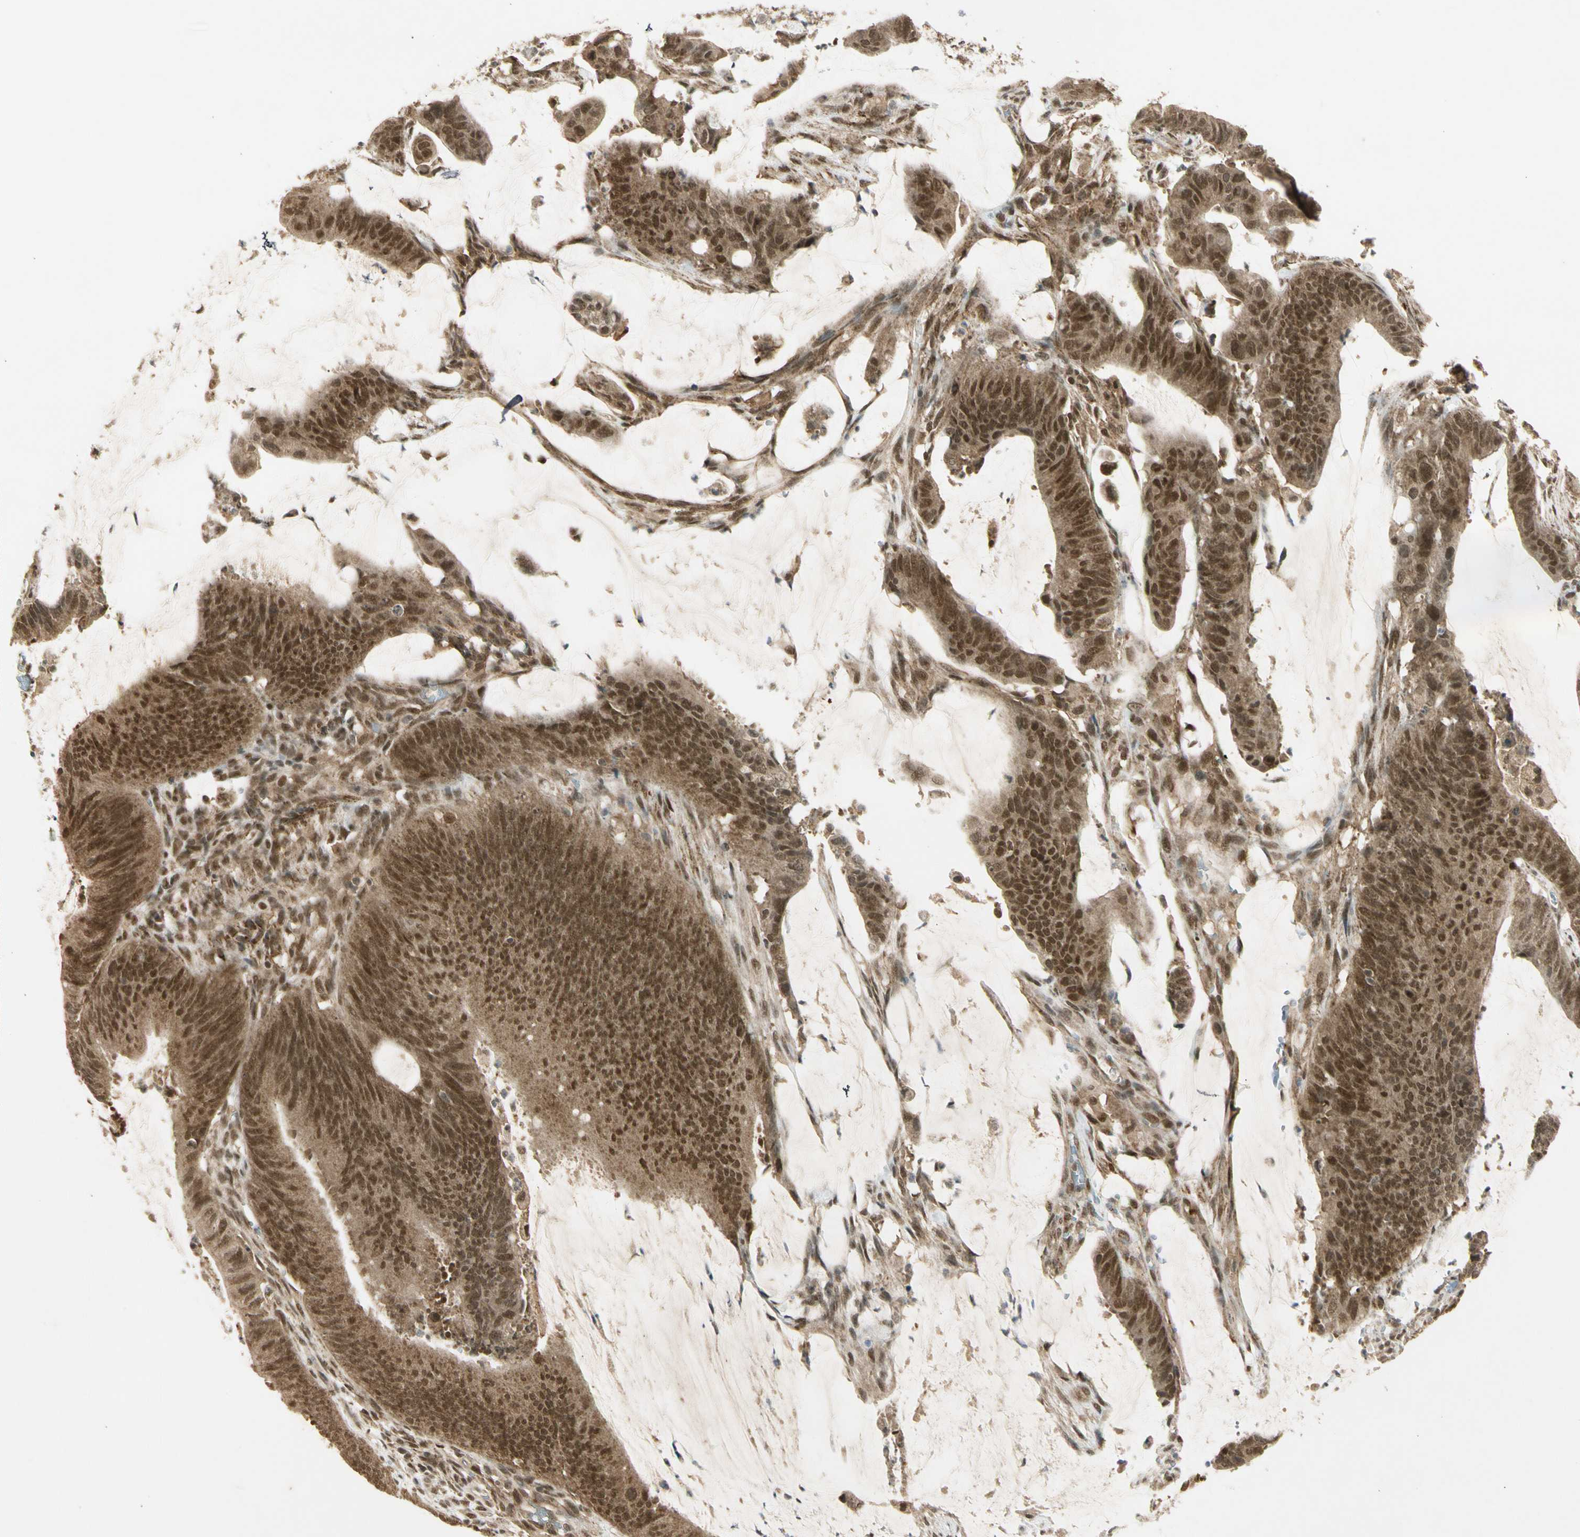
{"staining": {"intensity": "moderate", "quantity": ">75%", "location": "cytoplasmic/membranous,nuclear"}, "tissue": "colorectal cancer", "cell_type": "Tumor cells", "image_type": "cancer", "snomed": [{"axis": "morphology", "description": "Adenocarcinoma, NOS"}, {"axis": "topography", "description": "Rectum"}], "caption": "Immunohistochemical staining of human colorectal cancer (adenocarcinoma) displays moderate cytoplasmic/membranous and nuclear protein staining in about >75% of tumor cells. (Stains: DAB in brown, nuclei in blue, Microscopy: brightfield microscopy at high magnification).", "gene": "ZNF135", "patient": {"sex": "female", "age": 66}}